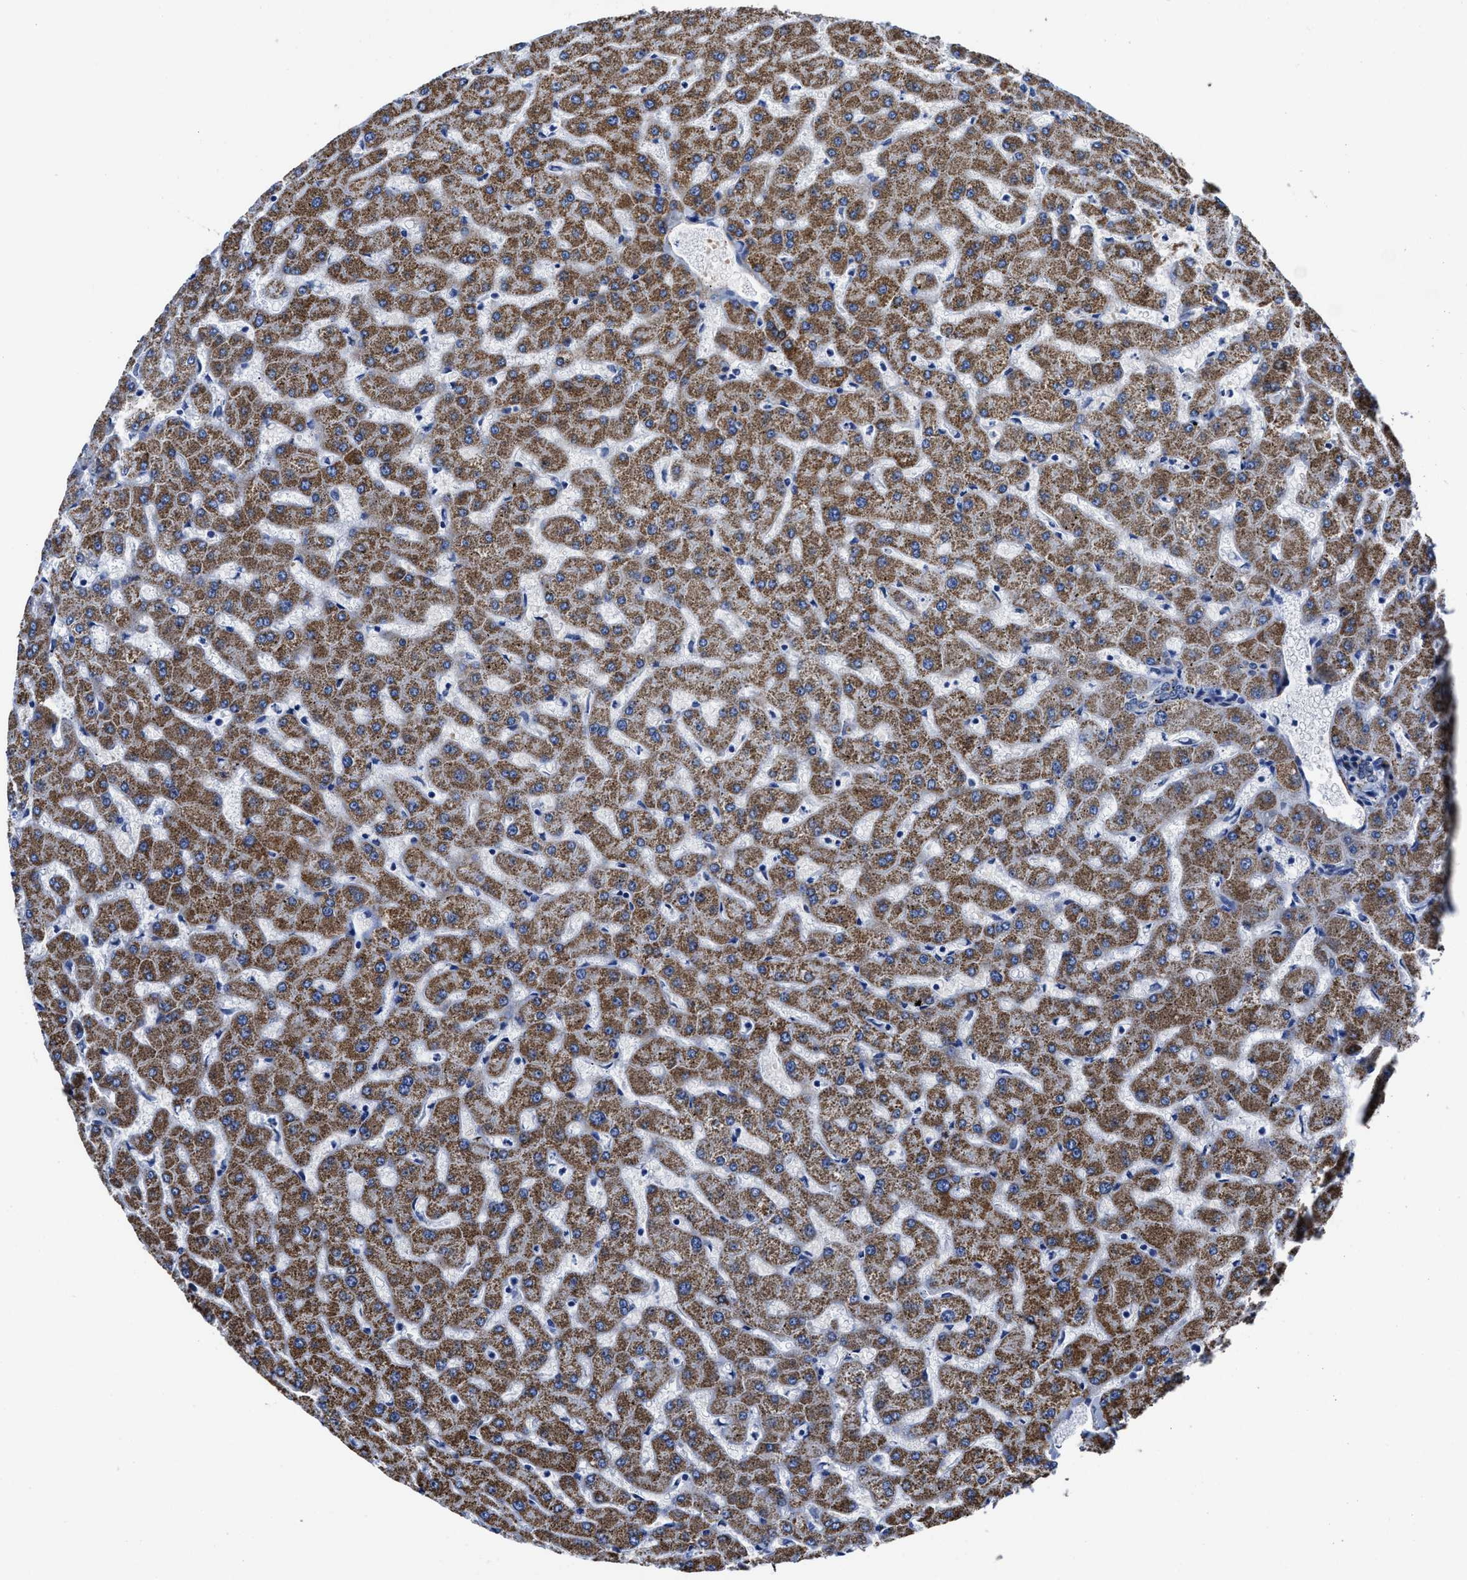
{"staining": {"intensity": "weak", "quantity": "25%-75%", "location": "cytoplasmic/membranous"}, "tissue": "liver", "cell_type": "Cholangiocytes", "image_type": "normal", "snomed": [{"axis": "morphology", "description": "Normal tissue, NOS"}, {"axis": "topography", "description": "Liver"}], "caption": "IHC of benign liver shows low levels of weak cytoplasmic/membranous positivity in about 25%-75% of cholangiocytes. The staining was performed using DAB, with brown indicating positive protein expression. Nuclei are stained blue with hematoxylin.", "gene": "KCNMB3", "patient": {"sex": "female", "age": 63}}